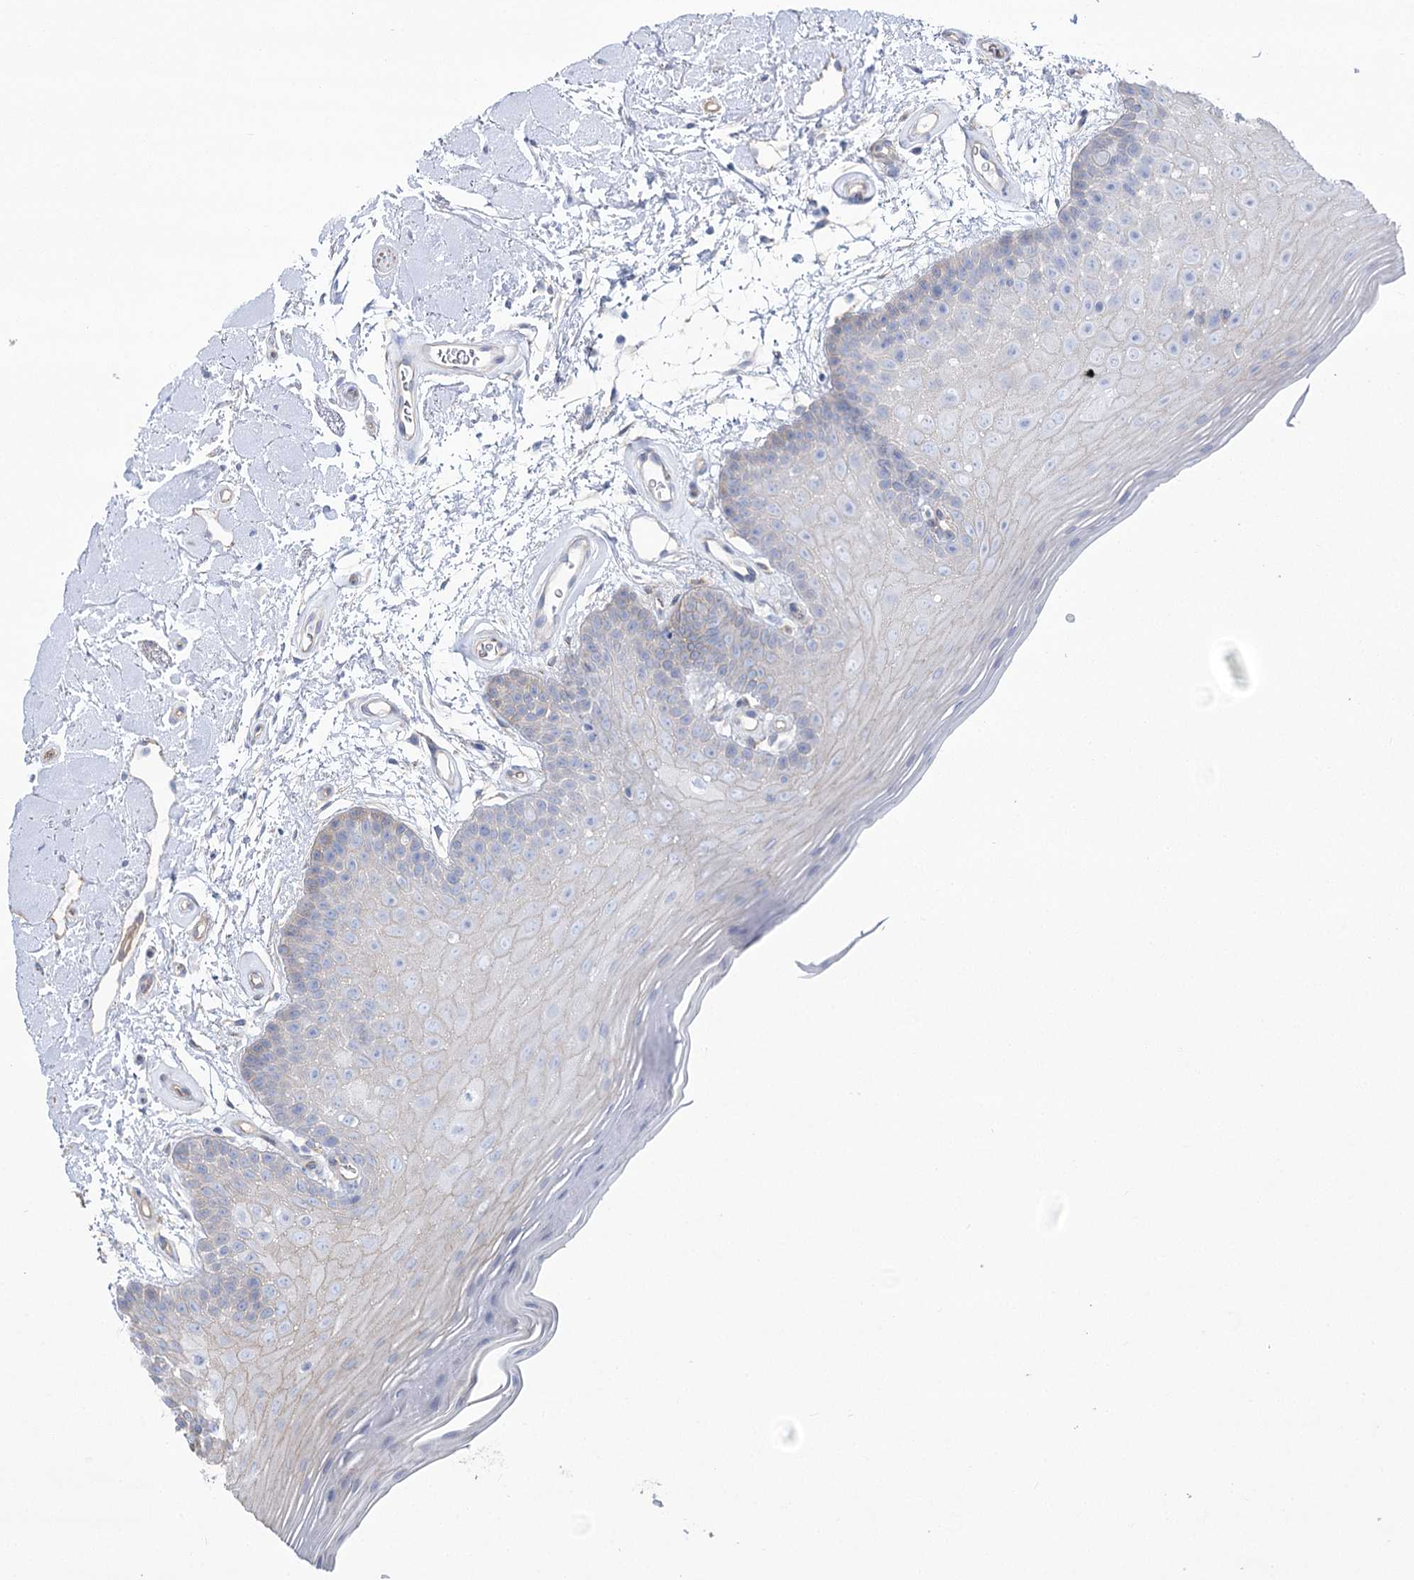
{"staining": {"intensity": "negative", "quantity": "none", "location": "none"}, "tissue": "oral mucosa", "cell_type": "Squamous epithelial cells", "image_type": "normal", "snomed": [{"axis": "morphology", "description": "Normal tissue, NOS"}, {"axis": "topography", "description": "Oral tissue"}], "caption": "Protein analysis of normal oral mucosa shows no significant positivity in squamous epithelial cells.", "gene": "PLEKHA5", "patient": {"sex": "male", "age": 62}}